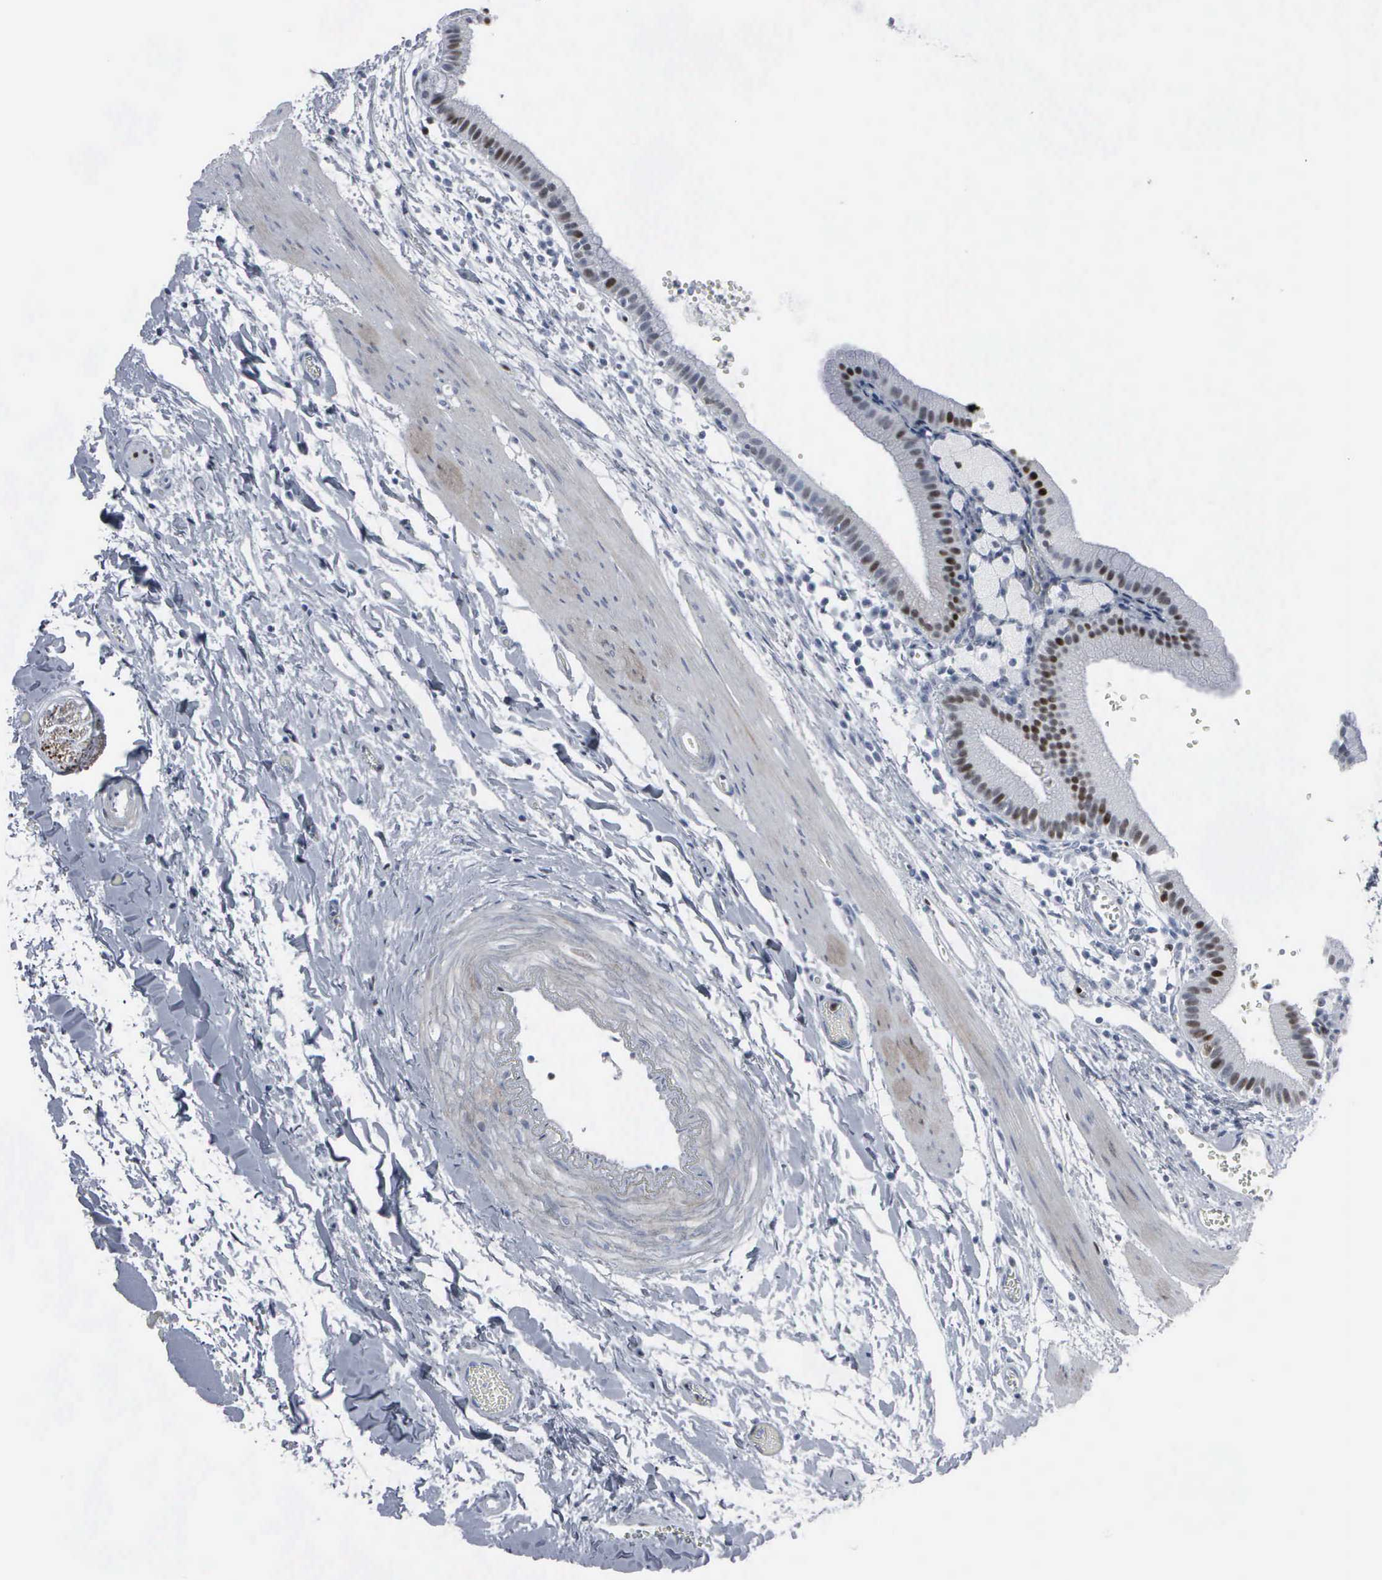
{"staining": {"intensity": "moderate", "quantity": ">75%", "location": "nuclear"}, "tissue": "gallbladder", "cell_type": "Glandular cells", "image_type": "normal", "snomed": [{"axis": "morphology", "description": "Normal tissue, NOS"}, {"axis": "topography", "description": "Gallbladder"}], "caption": "Immunohistochemistry image of benign gallbladder stained for a protein (brown), which shows medium levels of moderate nuclear positivity in about >75% of glandular cells.", "gene": "CCND3", "patient": {"sex": "female", "age": 48}}